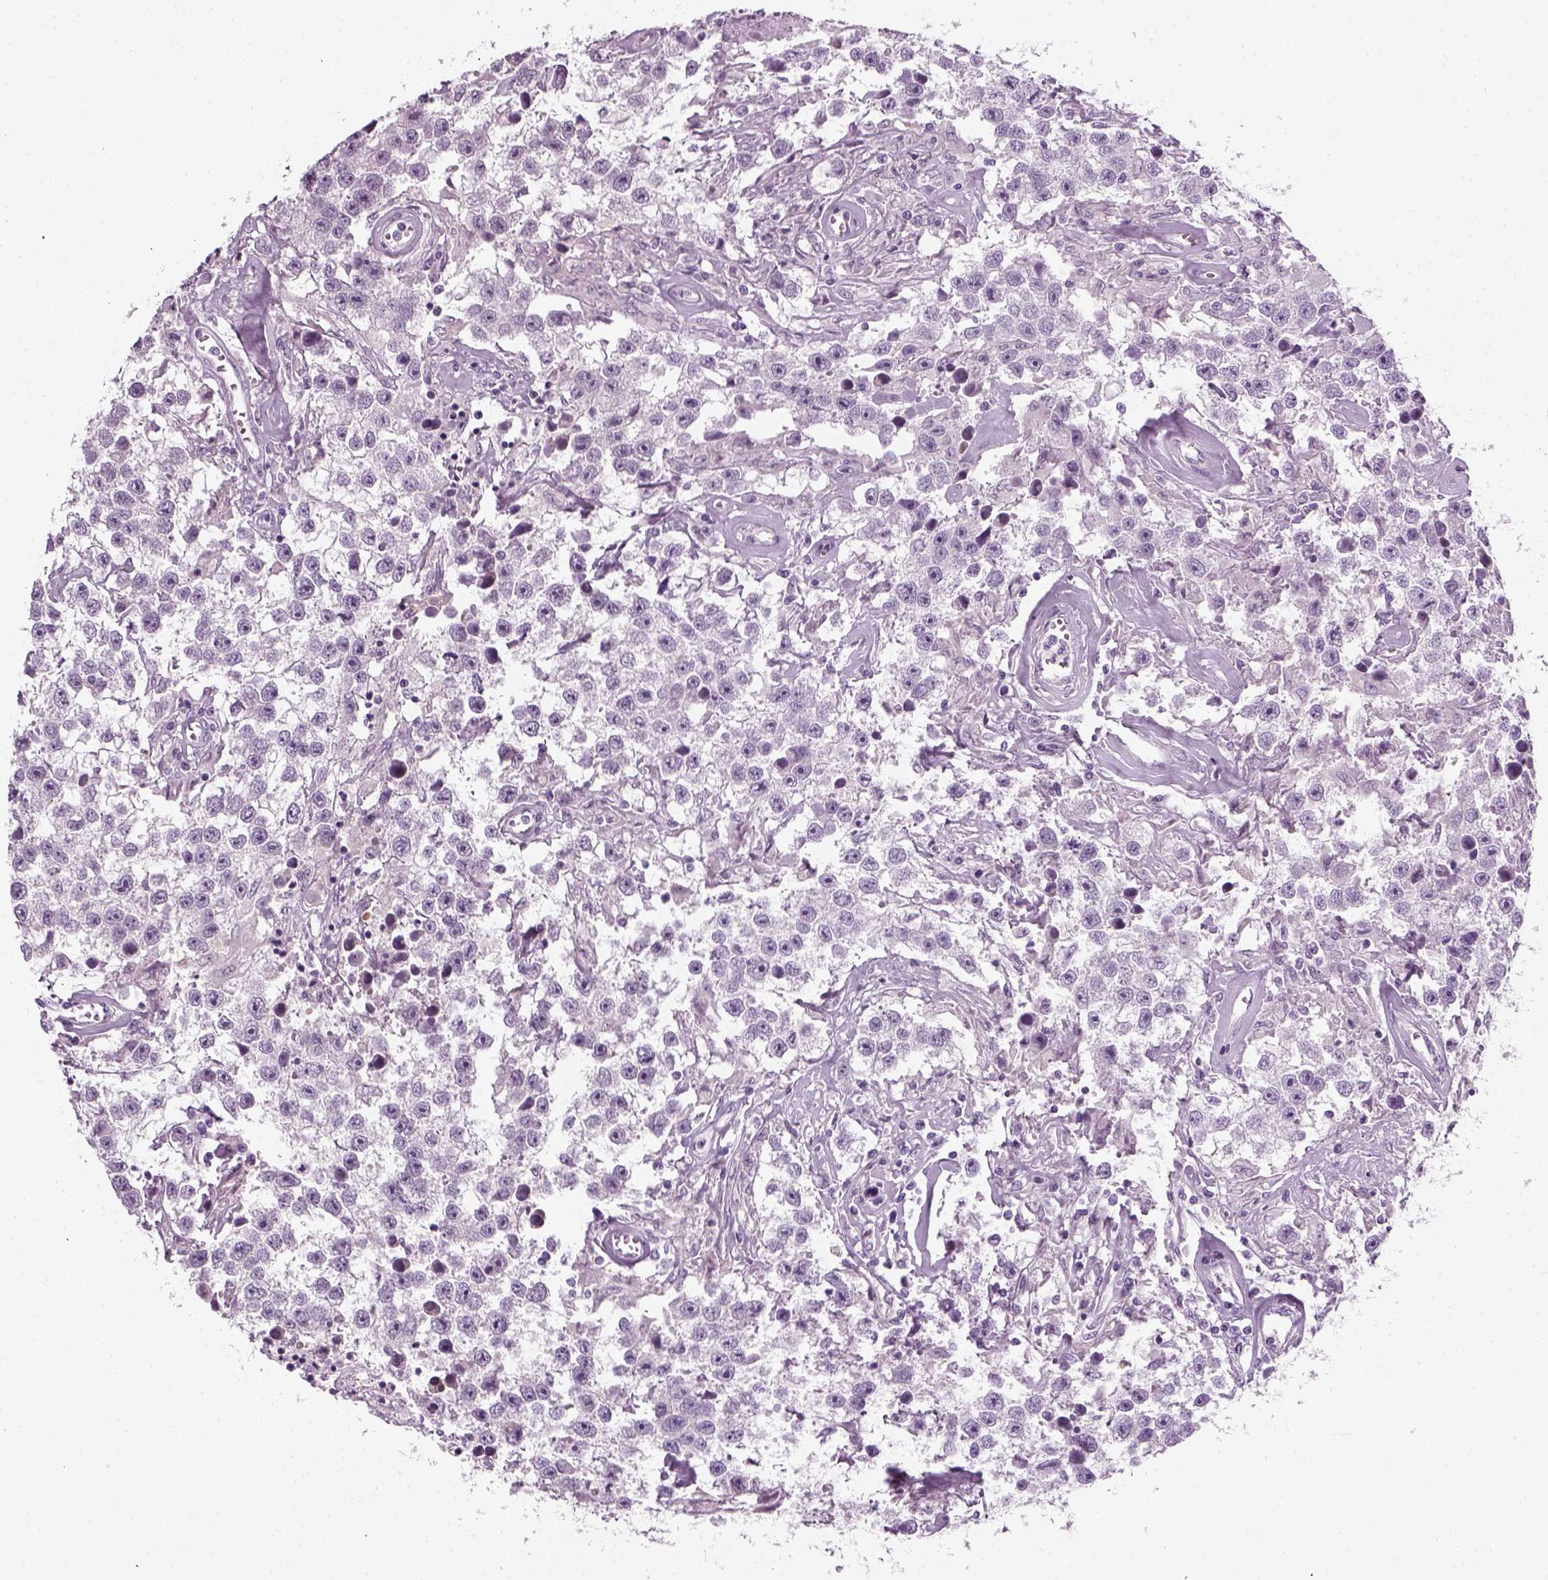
{"staining": {"intensity": "negative", "quantity": "none", "location": "none"}, "tissue": "testis cancer", "cell_type": "Tumor cells", "image_type": "cancer", "snomed": [{"axis": "morphology", "description": "Seminoma, NOS"}, {"axis": "topography", "description": "Testis"}], "caption": "There is no significant expression in tumor cells of testis seminoma.", "gene": "KRT75", "patient": {"sex": "male", "age": 43}}